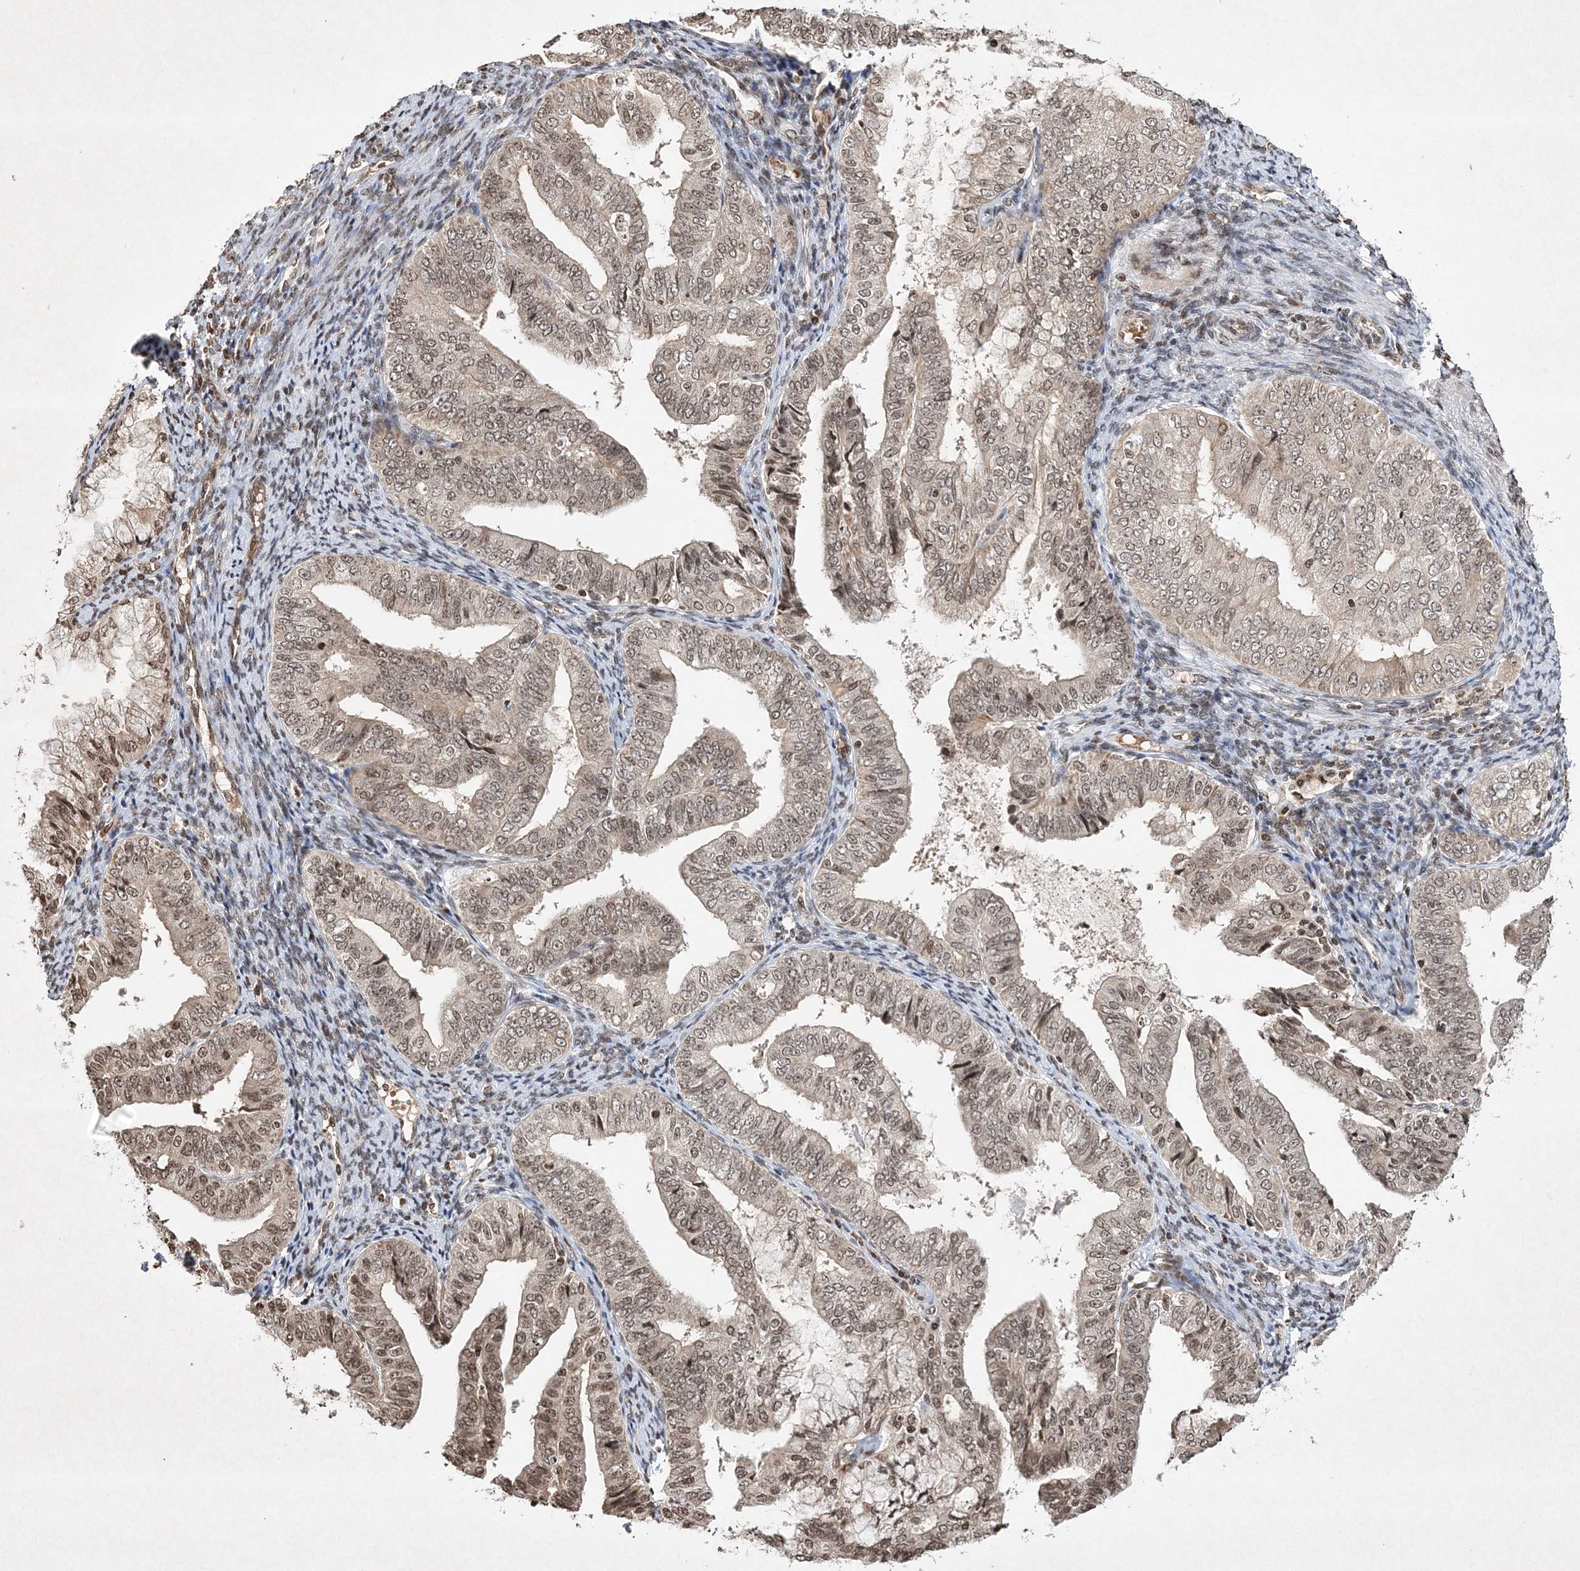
{"staining": {"intensity": "weak", "quantity": ">75%", "location": "nuclear"}, "tissue": "endometrial cancer", "cell_type": "Tumor cells", "image_type": "cancer", "snomed": [{"axis": "morphology", "description": "Adenocarcinoma, NOS"}, {"axis": "topography", "description": "Endometrium"}], "caption": "This is an image of immunohistochemistry staining of endometrial cancer (adenocarcinoma), which shows weak positivity in the nuclear of tumor cells.", "gene": "NEDD9", "patient": {"sex": "female", "age": 63}}